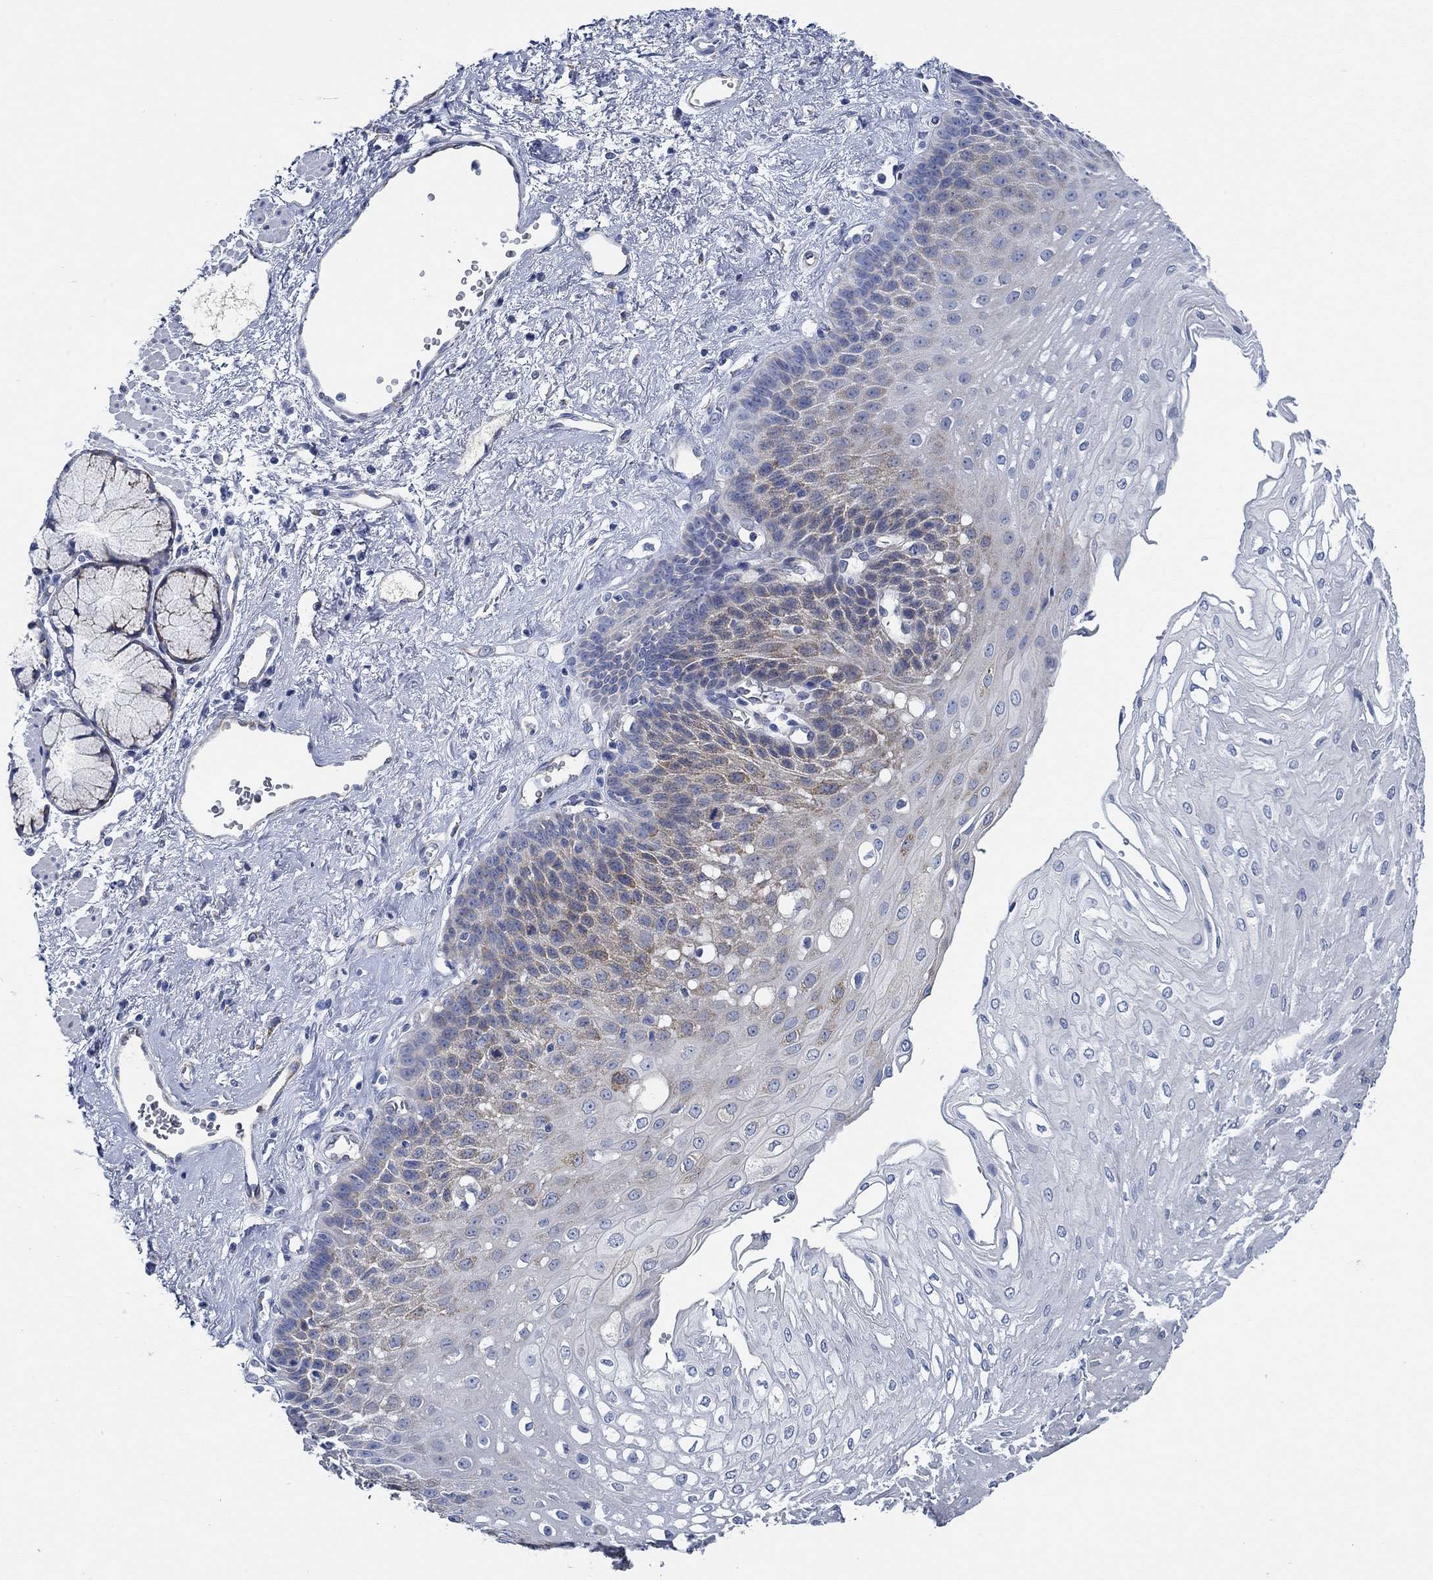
{"staining": {"intensity": "moderate", "quantity": "<25%", "location": "cytoplasmic/membranous"}, "tissue": "esophagus", "cell_type": "Squamous epithelial cells", "image_type": "normal", "snomed": [{"axis": "morphology", "description": "Normal tissue, NOS"}, {"axis": "topography", "description": "Esophagus"}], "caption": "Immunohistochemical staining of unremarkable human esophagus reveals <25% levels of moderate cytoplasmic/membranous protein staining in about <25% of squamous epithelial cells.", "gene": "HECW2", "patient": {"sex": "female", "age": 62}}